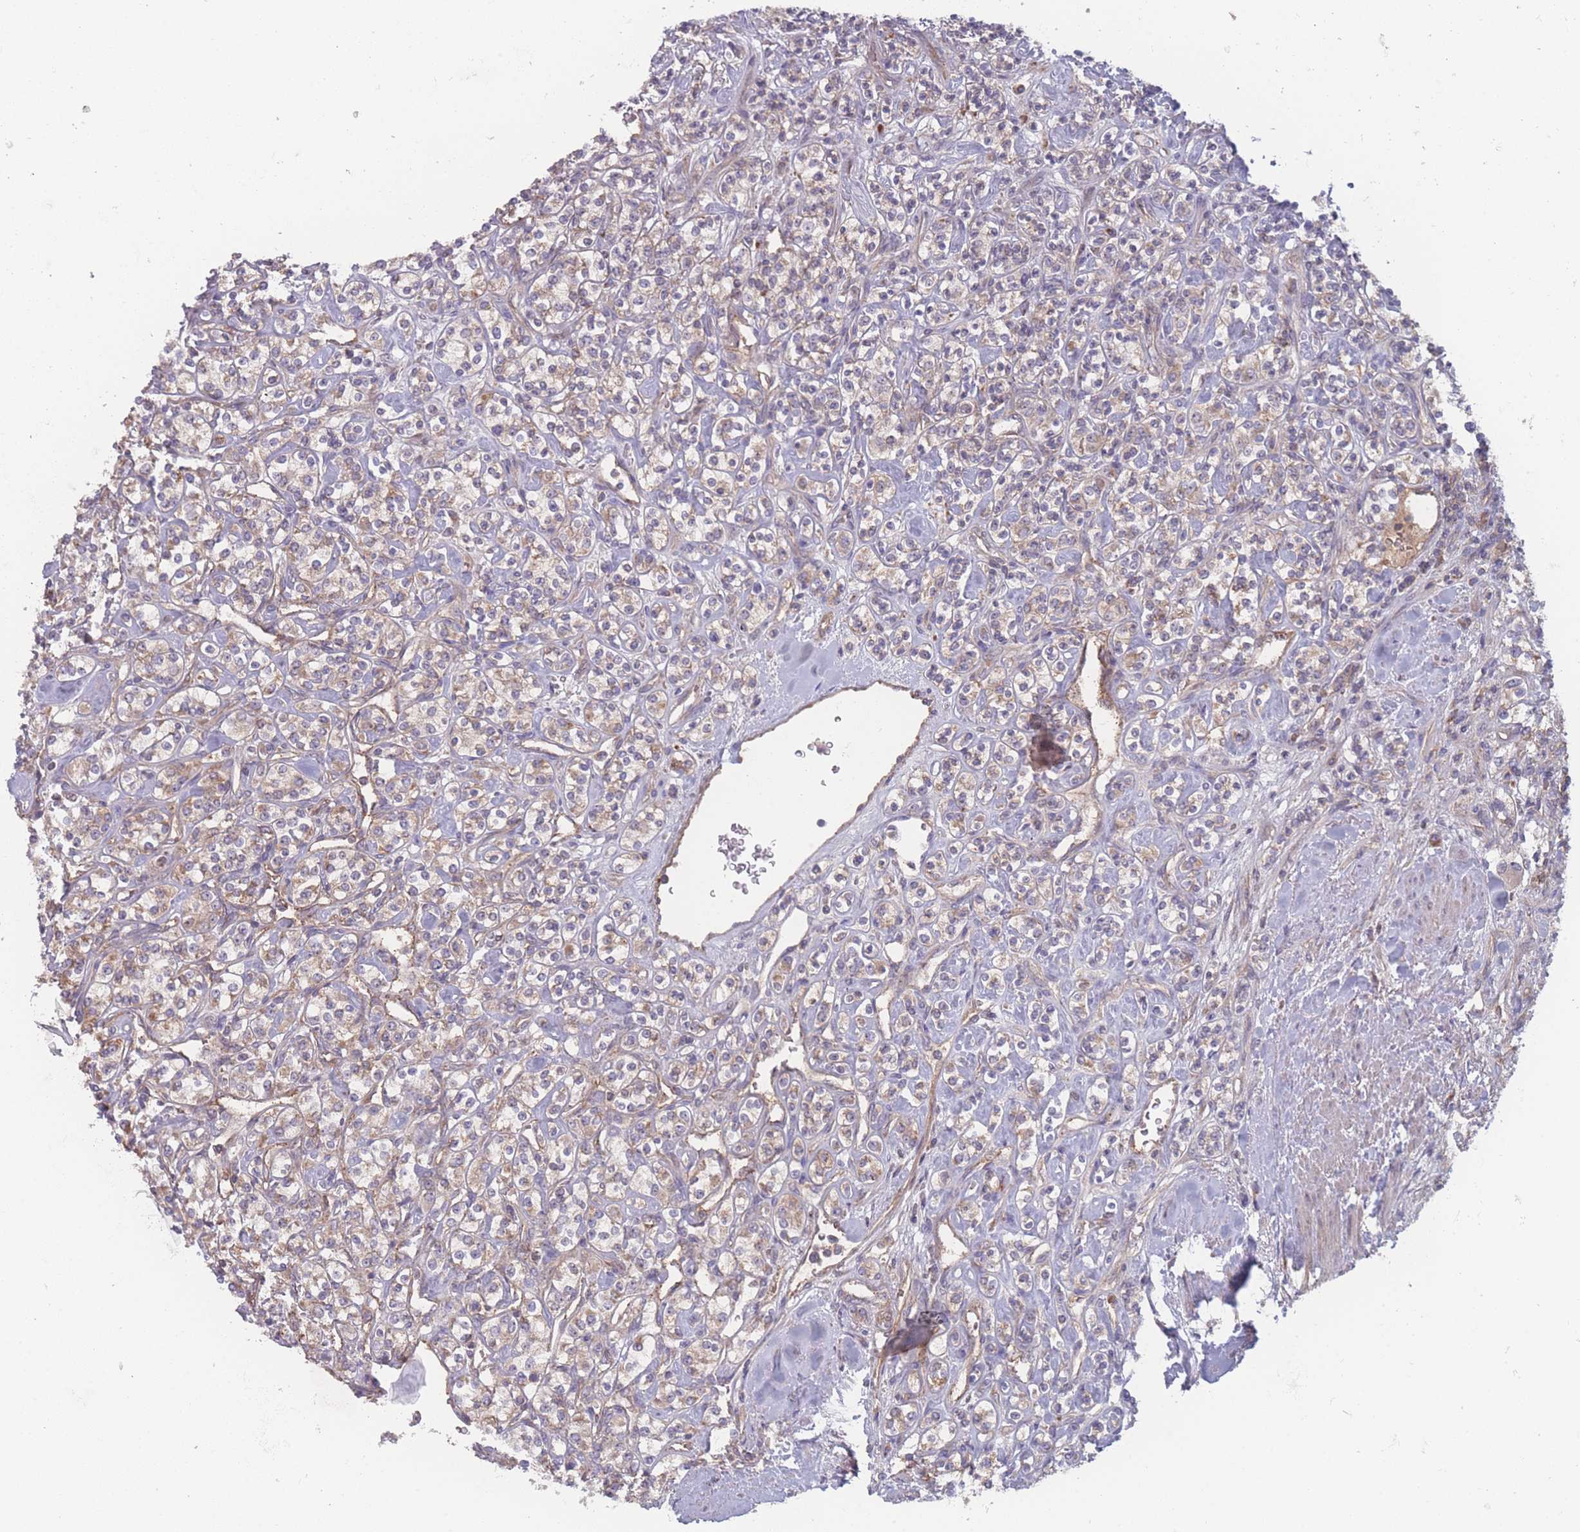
{"staining": {"intensity": "weak", "quantity": "25%-75%", "location": "cytoplasmic/membranous"}, "tissue": "renal cancer", "cell_type": "Tumor cells", "image_type": "cancer", "snomed": [{"axis": "morphology", "description": "Adenocarcinoma, NOS"}, {"axis": "topography", "description": "Kidney"}], "caption": "DAB immunohistochemical staining of human renal cancer (adenocarcinoma) demonstrates weak cytoplasmic/membranous protein staining in about 25%-75% of tumor cells.", "gene": "ATP5MG", "patient": {"sex": "male", "age": 77}}